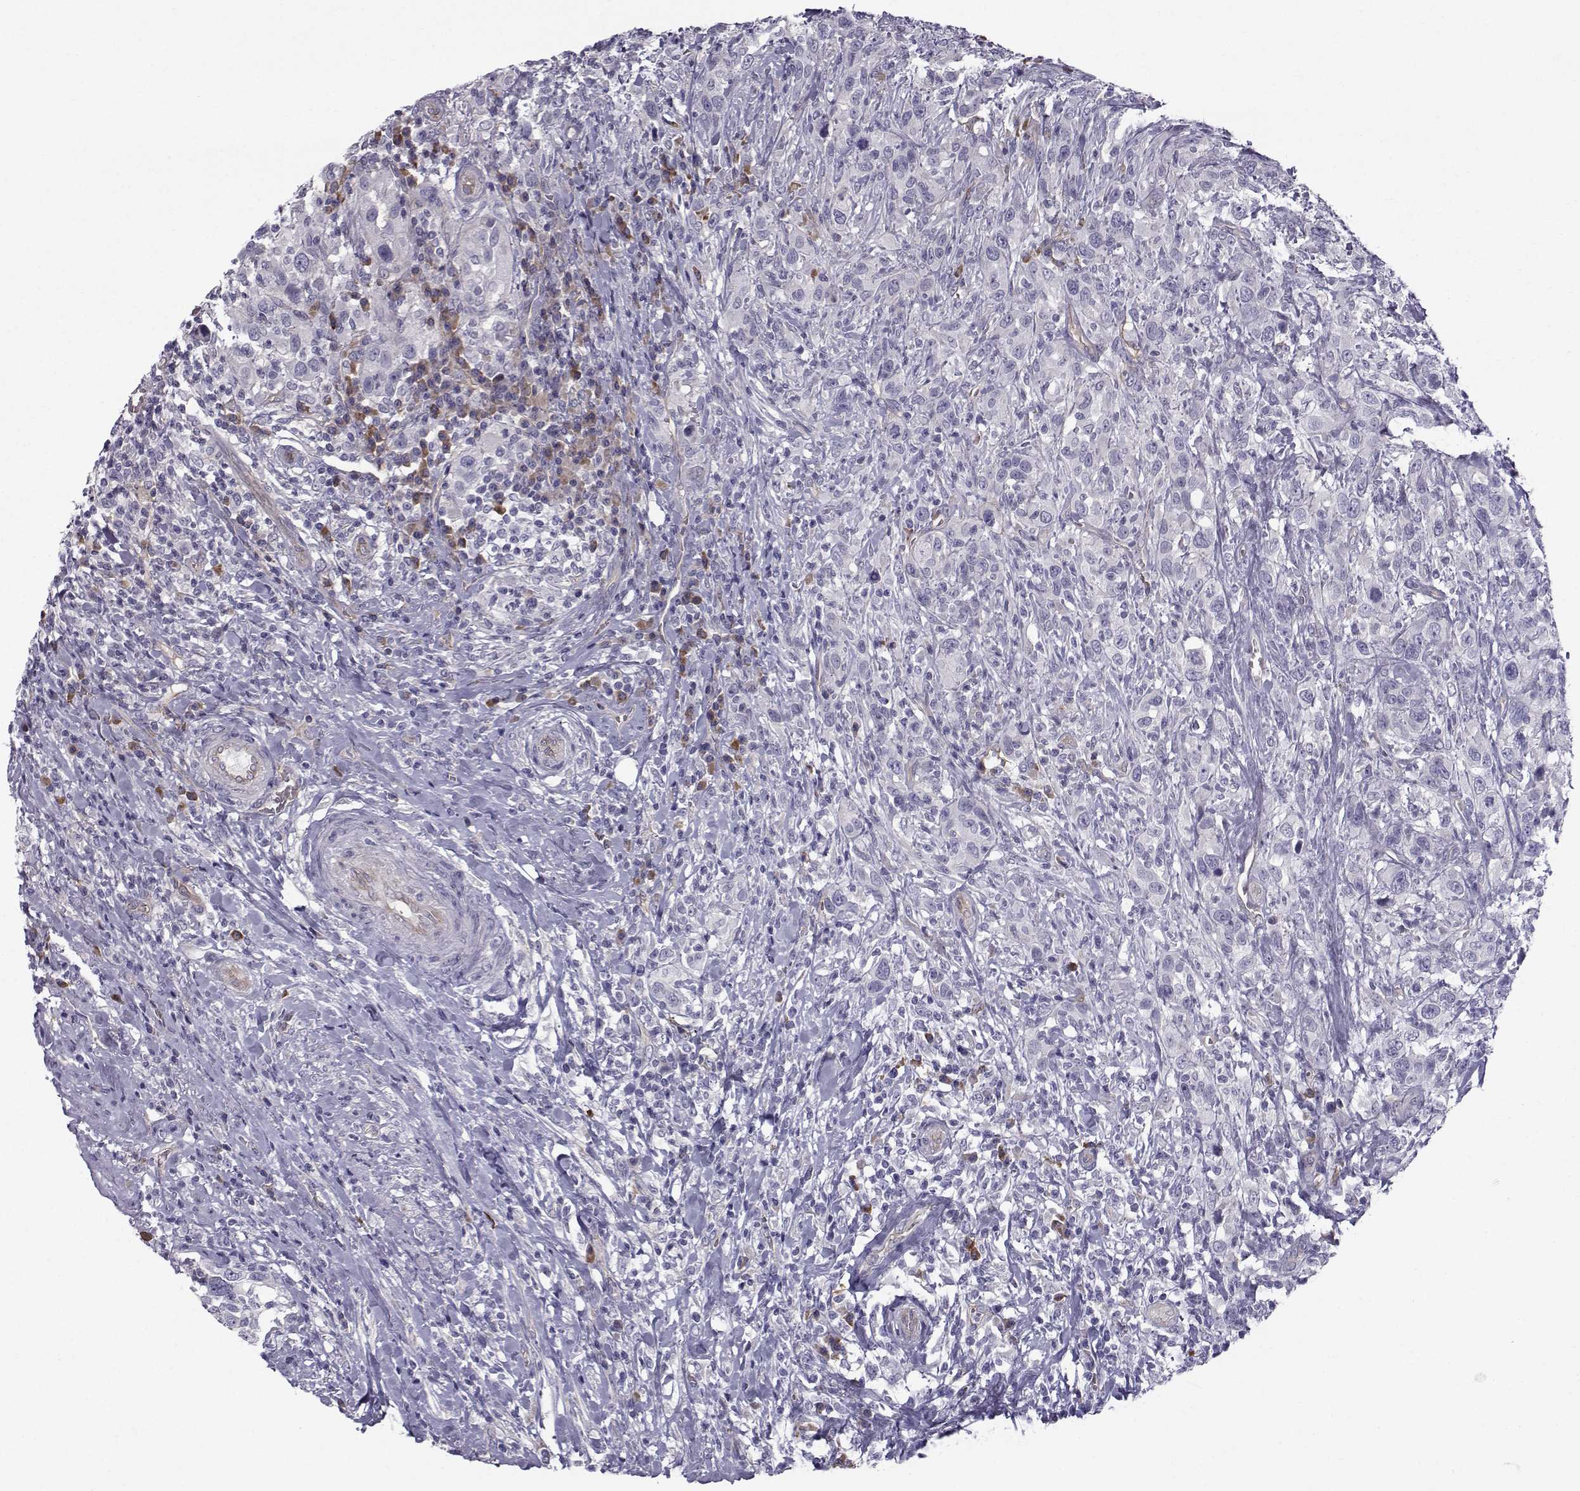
{"staining": {"intensity": "weak", "quantity": "<25%", "location": "cytoplasmic/membranous"}, "tissue": "urothelial cancer", "cell_type": "Tumor cells", "image_type": "cancer", "snomed": [{"axis": "morphology", "description": "Urothelial carcinoma, NOS"}, {"axis": "morphology", "description": "Urothelial carcinoma, High grade"}, {"axis": "topography", "description": "Urinary bladder"}], "caption": "This is an IHC histopathology image of urothelial cancer. There is no expression in tumor cells.", "gene": "QPCT", "patient": {"sex": "female", "age": 64}}